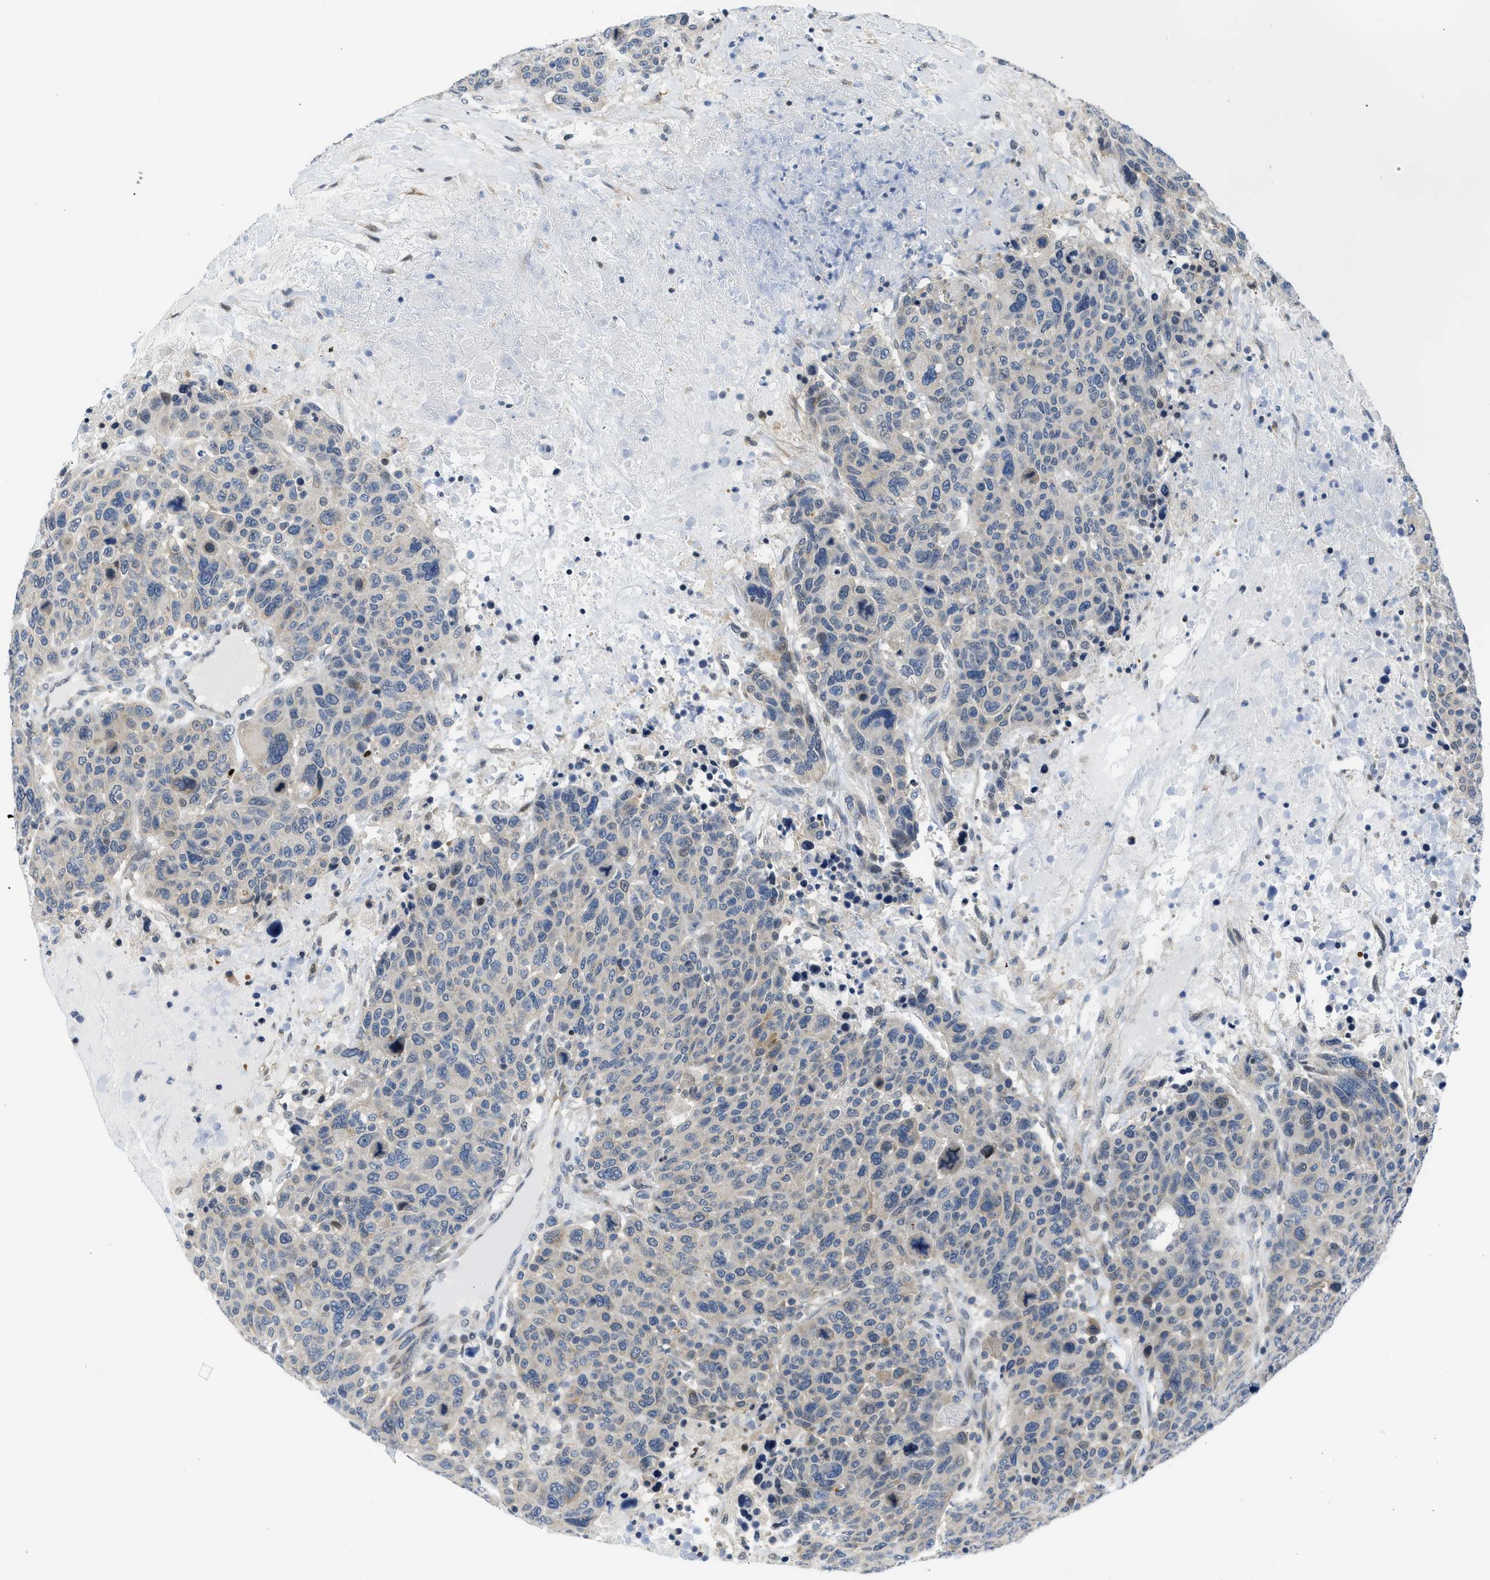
{"staining": {"intensity": "weak", "quantity": "<25%", "location": "cytoplasmic/membranous"}, "tissue": "breast cancer", "cell_type": "Tumor cells", "image_type": "cancer", "snomed": [{"axis": "morphology", "description": "Duct carcinoma"}, {"axis": "topography", "description": "Breast"}], "caption": "Image shows no significant protein positivity in tumor cells of breast cancer. (Immunohistochemistry (ihc), brightfield microscopy, high magnification).", "gene": "OLIG3", "patient": {"sex": "female", "age": 37}}